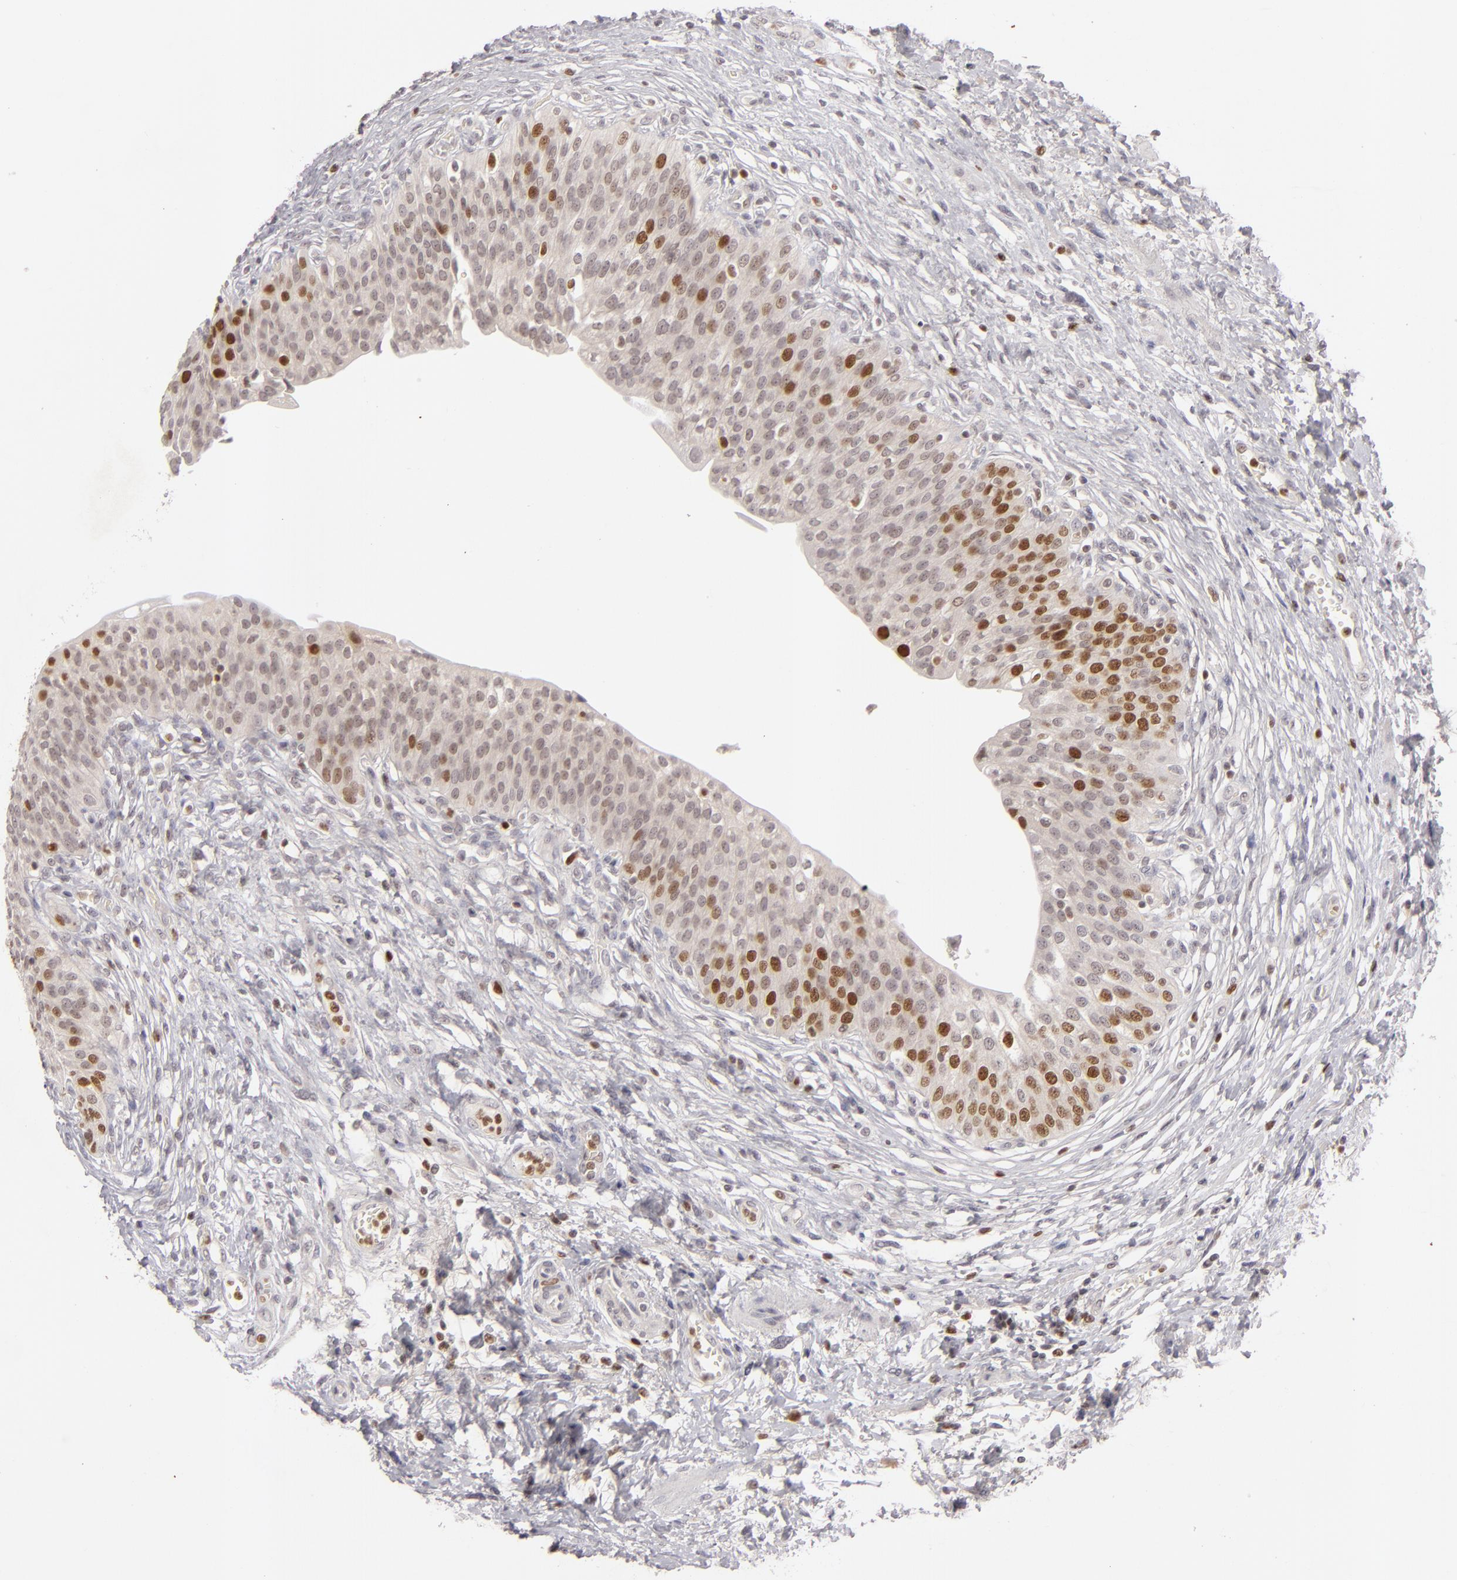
{"staining": {"intensity": "strong", "quantity": "25%-75%", "location": "nuclear"}, "tissue": "urinary bladder", "cell_type": "Urothelial cells", "image_type": "normal", "snomed": [{"axis": "morphology", "description": "Normal tissue, NOS"}, {"axis": "topography", "description": "Smooth muscle"}, {"axis": "topography", "description": "Urinary bladder"}], "caption": "This photomicrograph shows benign urinary bladder stained with immunohistochemistry to label a protein in brown. The nuclear of urothelial cells show strong positivity for the protein. Nuclei are counter-stained blue.", "gene": "FEN1", "patient": {"sex": "male", "age": 35}}